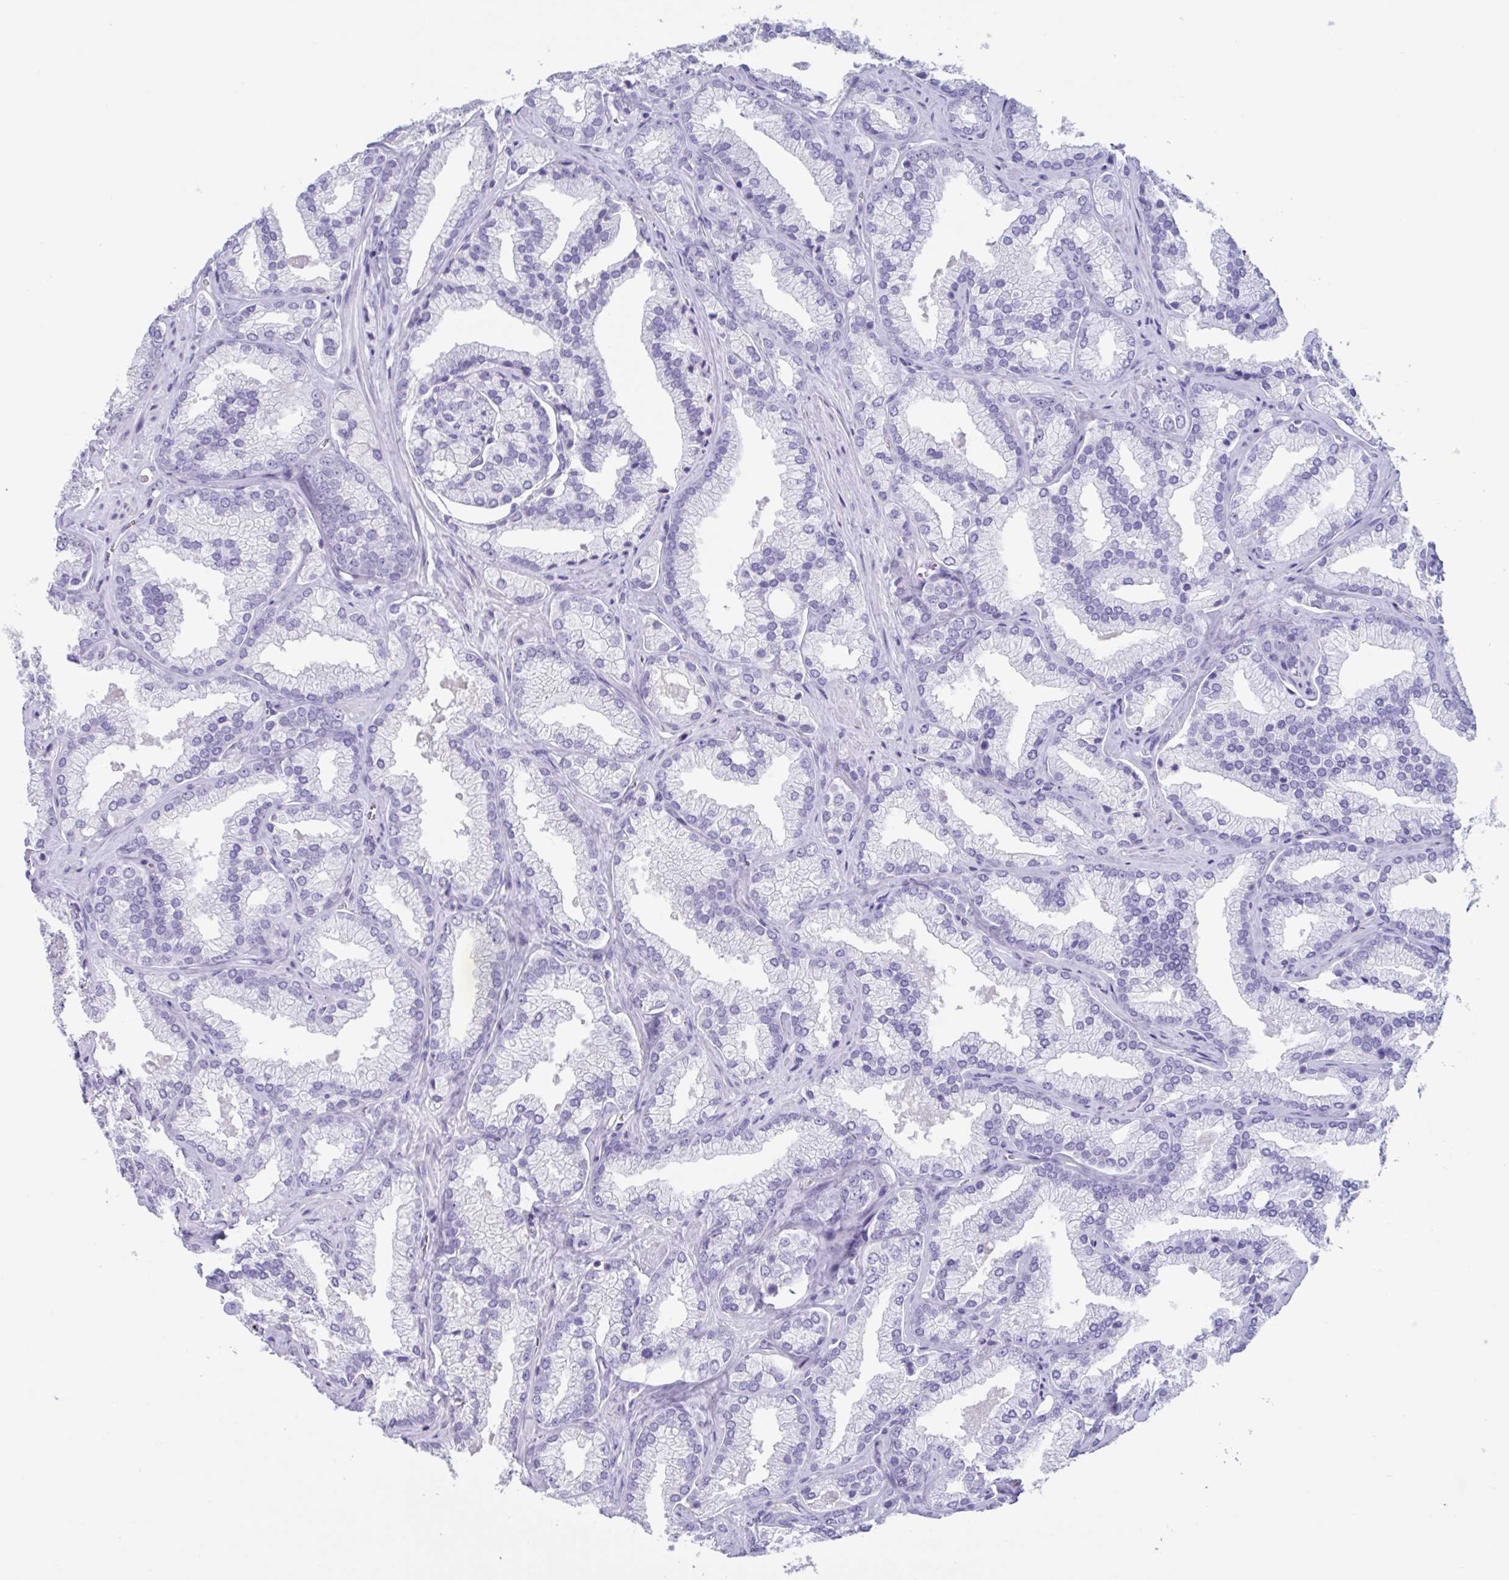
{"staining": {"intensity": "negative", "quantity": "none", "location": "none"}, "tissue": "prostate cancer", "cell_type": "Tumor cells", "image_type": "cancer", "snomed": [{"axis": "morphology", "description": "Adenocarcinoma, High grade"}, {"axis": "topography", "description": "Prostate"}], "caption": "This histopathology image is of adenocarcinoma (high-grade) (prostate) stained with immunohistochemistry to label a protein in brown with the nuclei are counter-stained blue. There is no staining in tumor cells. (Stains: DAB (3,3'-diaminobenzidine) IHC with hematoxylin counter stain, Microscopy: brightfield microscopy at high magnification).", "gene": "USP35", "patient": {"sex": "male", "age": 68}}